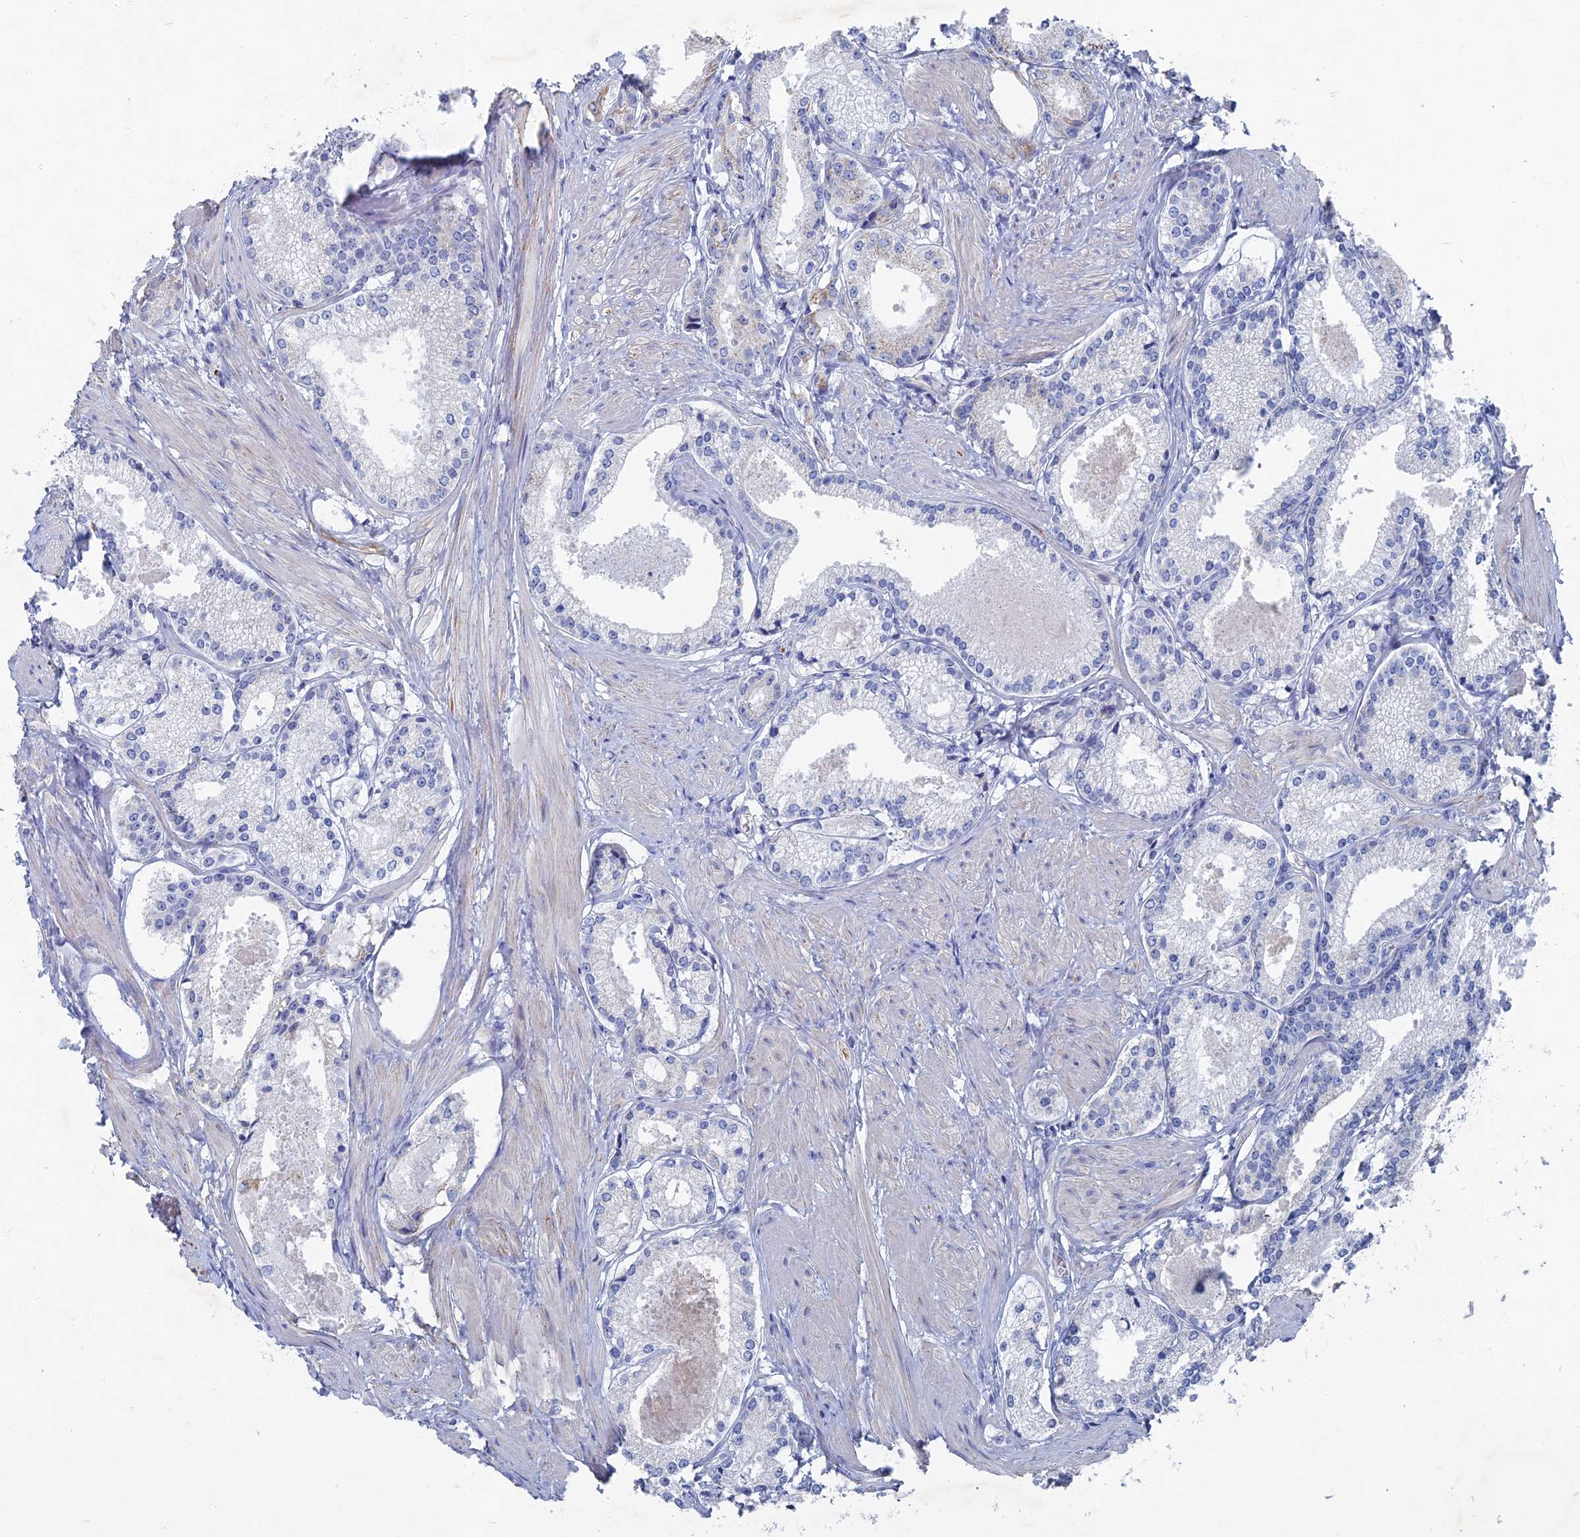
{"staining": {"intensity": "negative", "quantity": "none", "location": "none"}, "tissue": "prostate cancer", "cell_type": "Tumor cells", "image_type": "cancer", "snomed": [{"axis": "morphology", "description": "Adenocarcinoma, Low grade"}, {"axis": "topography", "description": "Prostate"}], "caption": "This is a image of immunohistochemistry (IHC) staining of low-grade adenocarcinoma (prostate), which shows no expression in tumor cells.", "gene": "HIGD1A", "patient": {"sex": "male", "age": 57}}